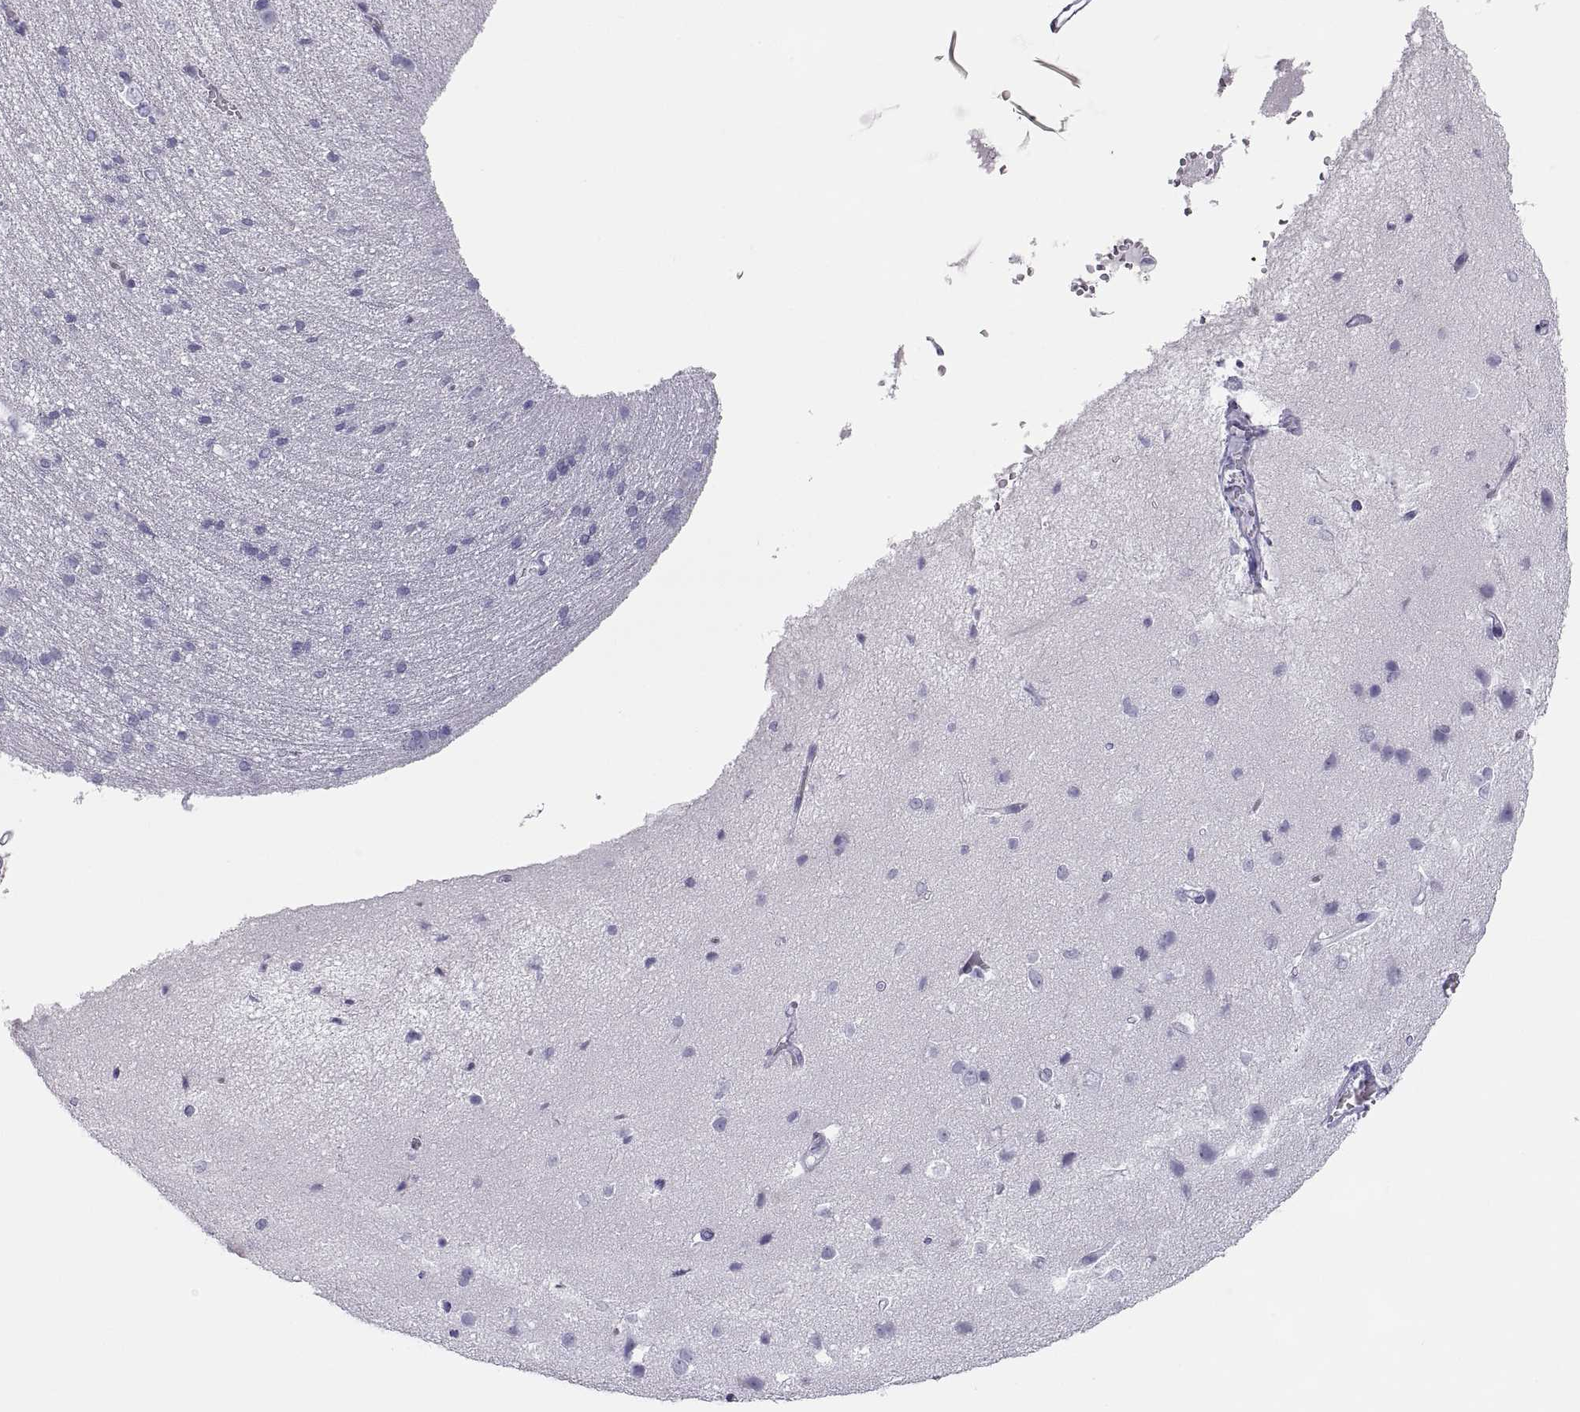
{"staining": {"intensity": "negative", "quantity": "none", "location": "none"}, "tissue": "cerebral cortex", "cell_type": "Endothelial cells", "image_type": "normal", "snomed": [{"axis": "morphology", "description": "Normal tissue, NOS"}, {"axis": "topography", "description": "Cerebral cortex"}], "caption": "Immunohistochemistry (IHC) histopathology image of normal cerebral cortex: cerebral cortex stained with DAB (3,3'-diaminobenzidine) shows no significant protein positivity in endothelial cells.", "gene": "SEMG1", "patient": {"sex": "male", "age": 37}}